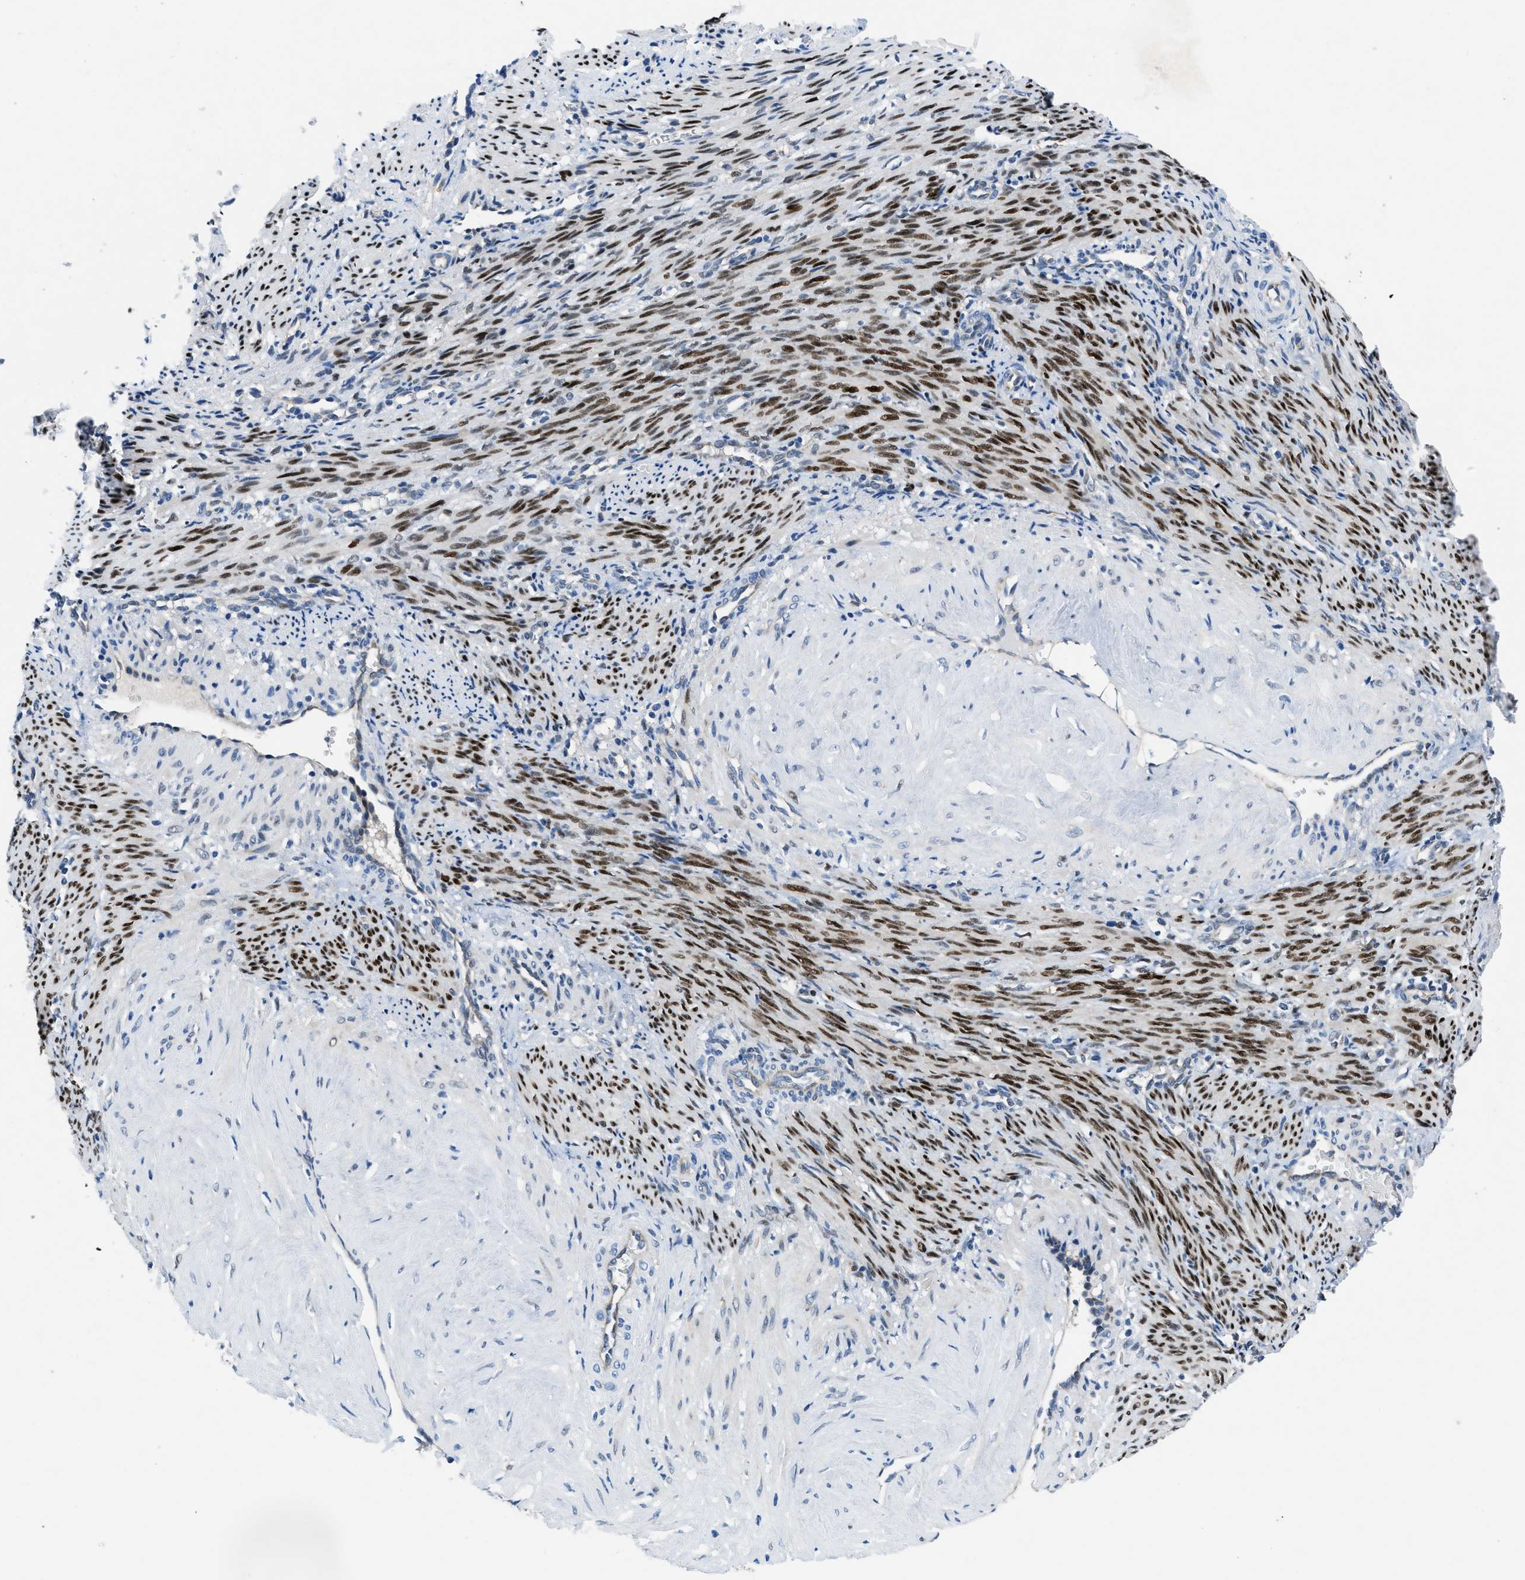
{"staining": {"intensity": "strong", "quantity": "25%-75%", "location": "nuclear"}, "tissue": "smooth muscle", "cell_type": "Smooth muscle cells", "image_type": "normal", "snomed": [{"axis": "morphology", "description": "Normal tissue, NOS"}, {"axis": "topography", "description": "Endometrium"}], "caption": "The micrograph shows staining of unremarkable smooth muscle, revealing strong nuclear protein staining (brown color) within smooth muscle cells.", "gene": "PGR", "patient": {"sex": "female", "age": 33}}